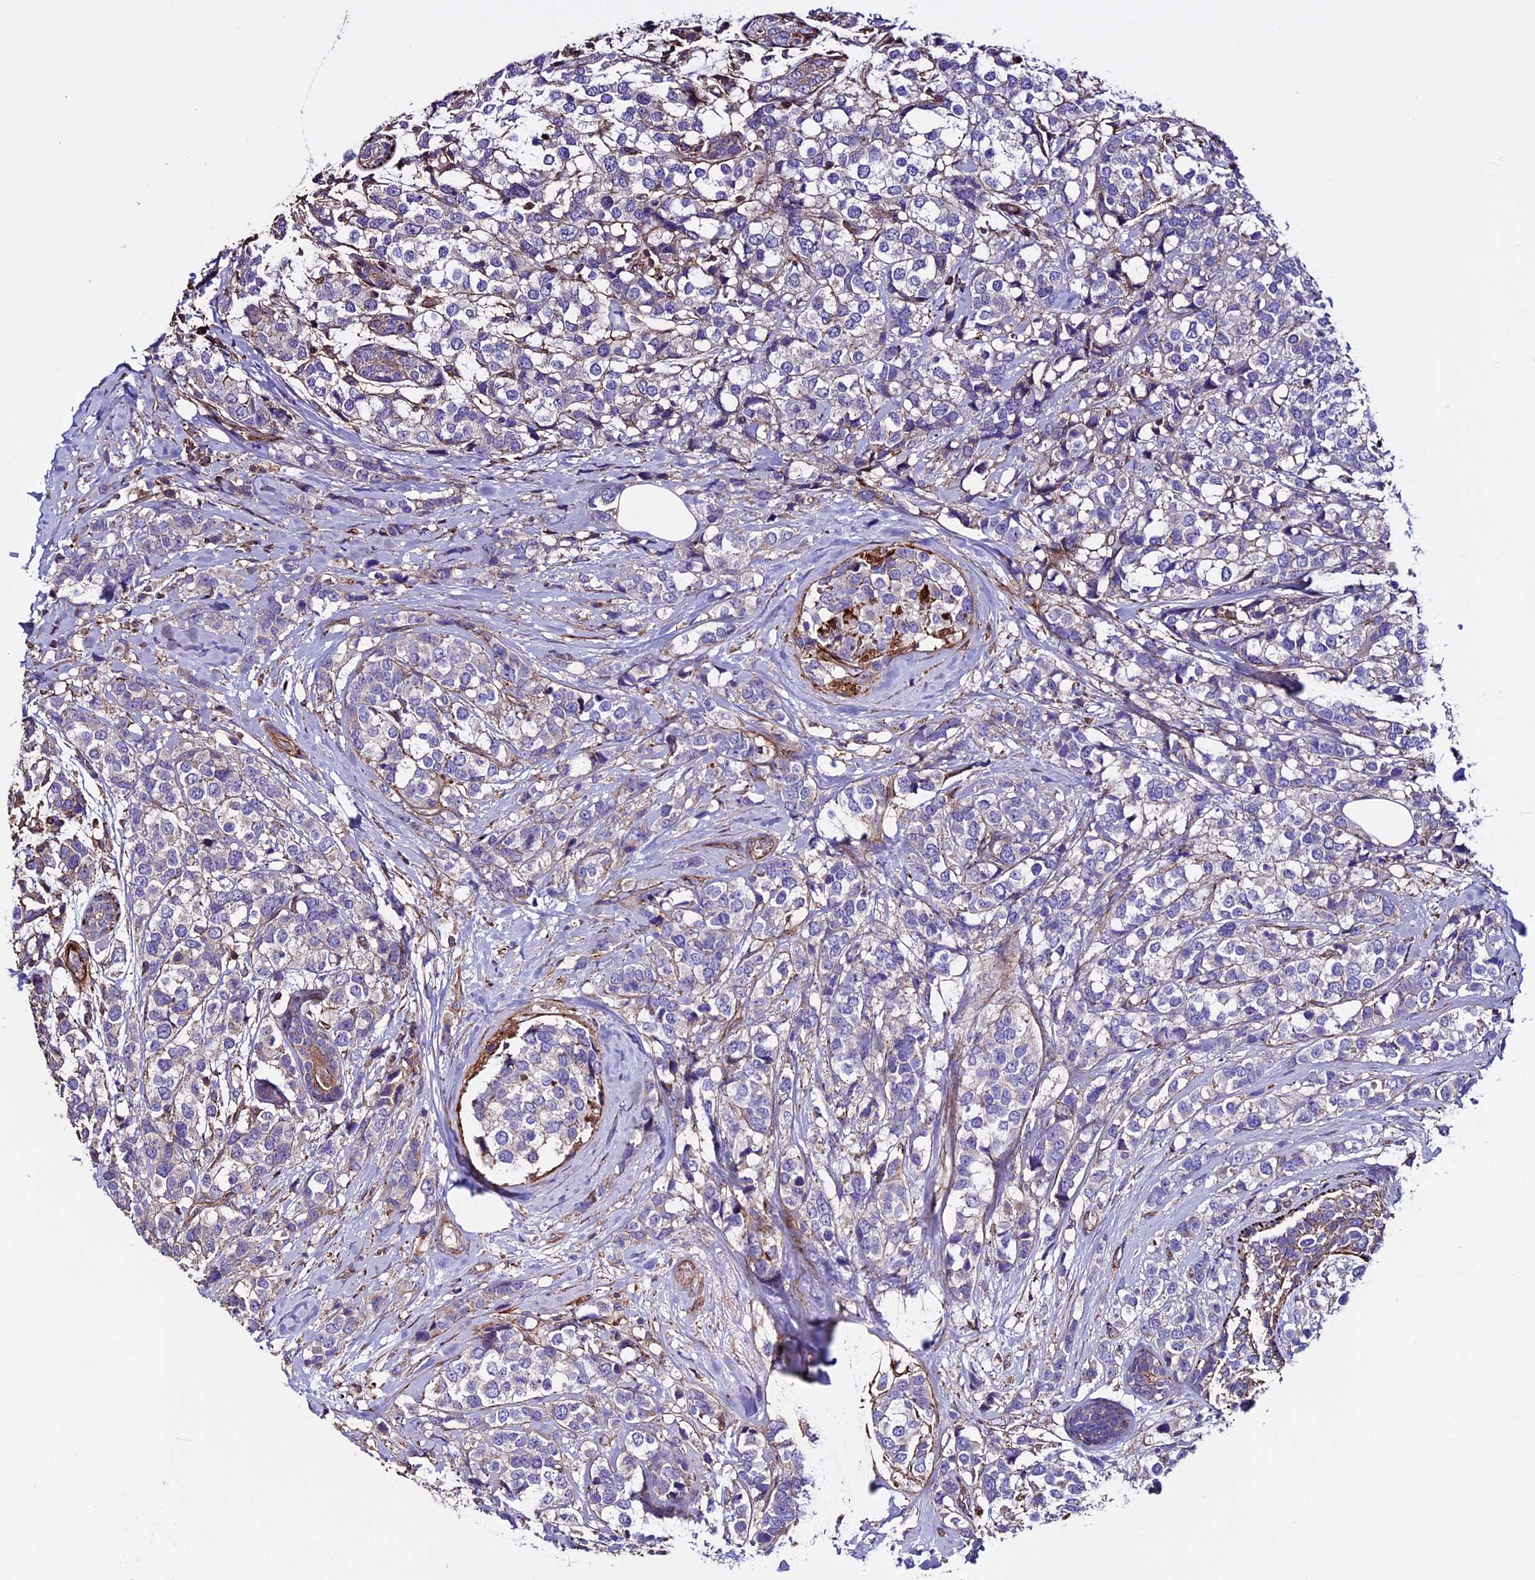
{"staining": {"intensity": "negative", "quantity": "none", "location": "none"}, "tissue": "breast cancer", "cell_type": "Tumor cells", "image_type": "cancer", "snomed": [{"axis": "morphology", "description": "Lobular carcinoma"}, {"axis": "topography", "description": "Breast"}], "caption": "Immunohistochemical staining of breast cancer displays no significant positivity in tumor cells. (DAB (3,3'-diaminobenzidine) immunohistochemistry (IHC) with hematoxylin counter stain).", "gene": "EVA1B", "patient": {"sex": "female", "age": 59}}